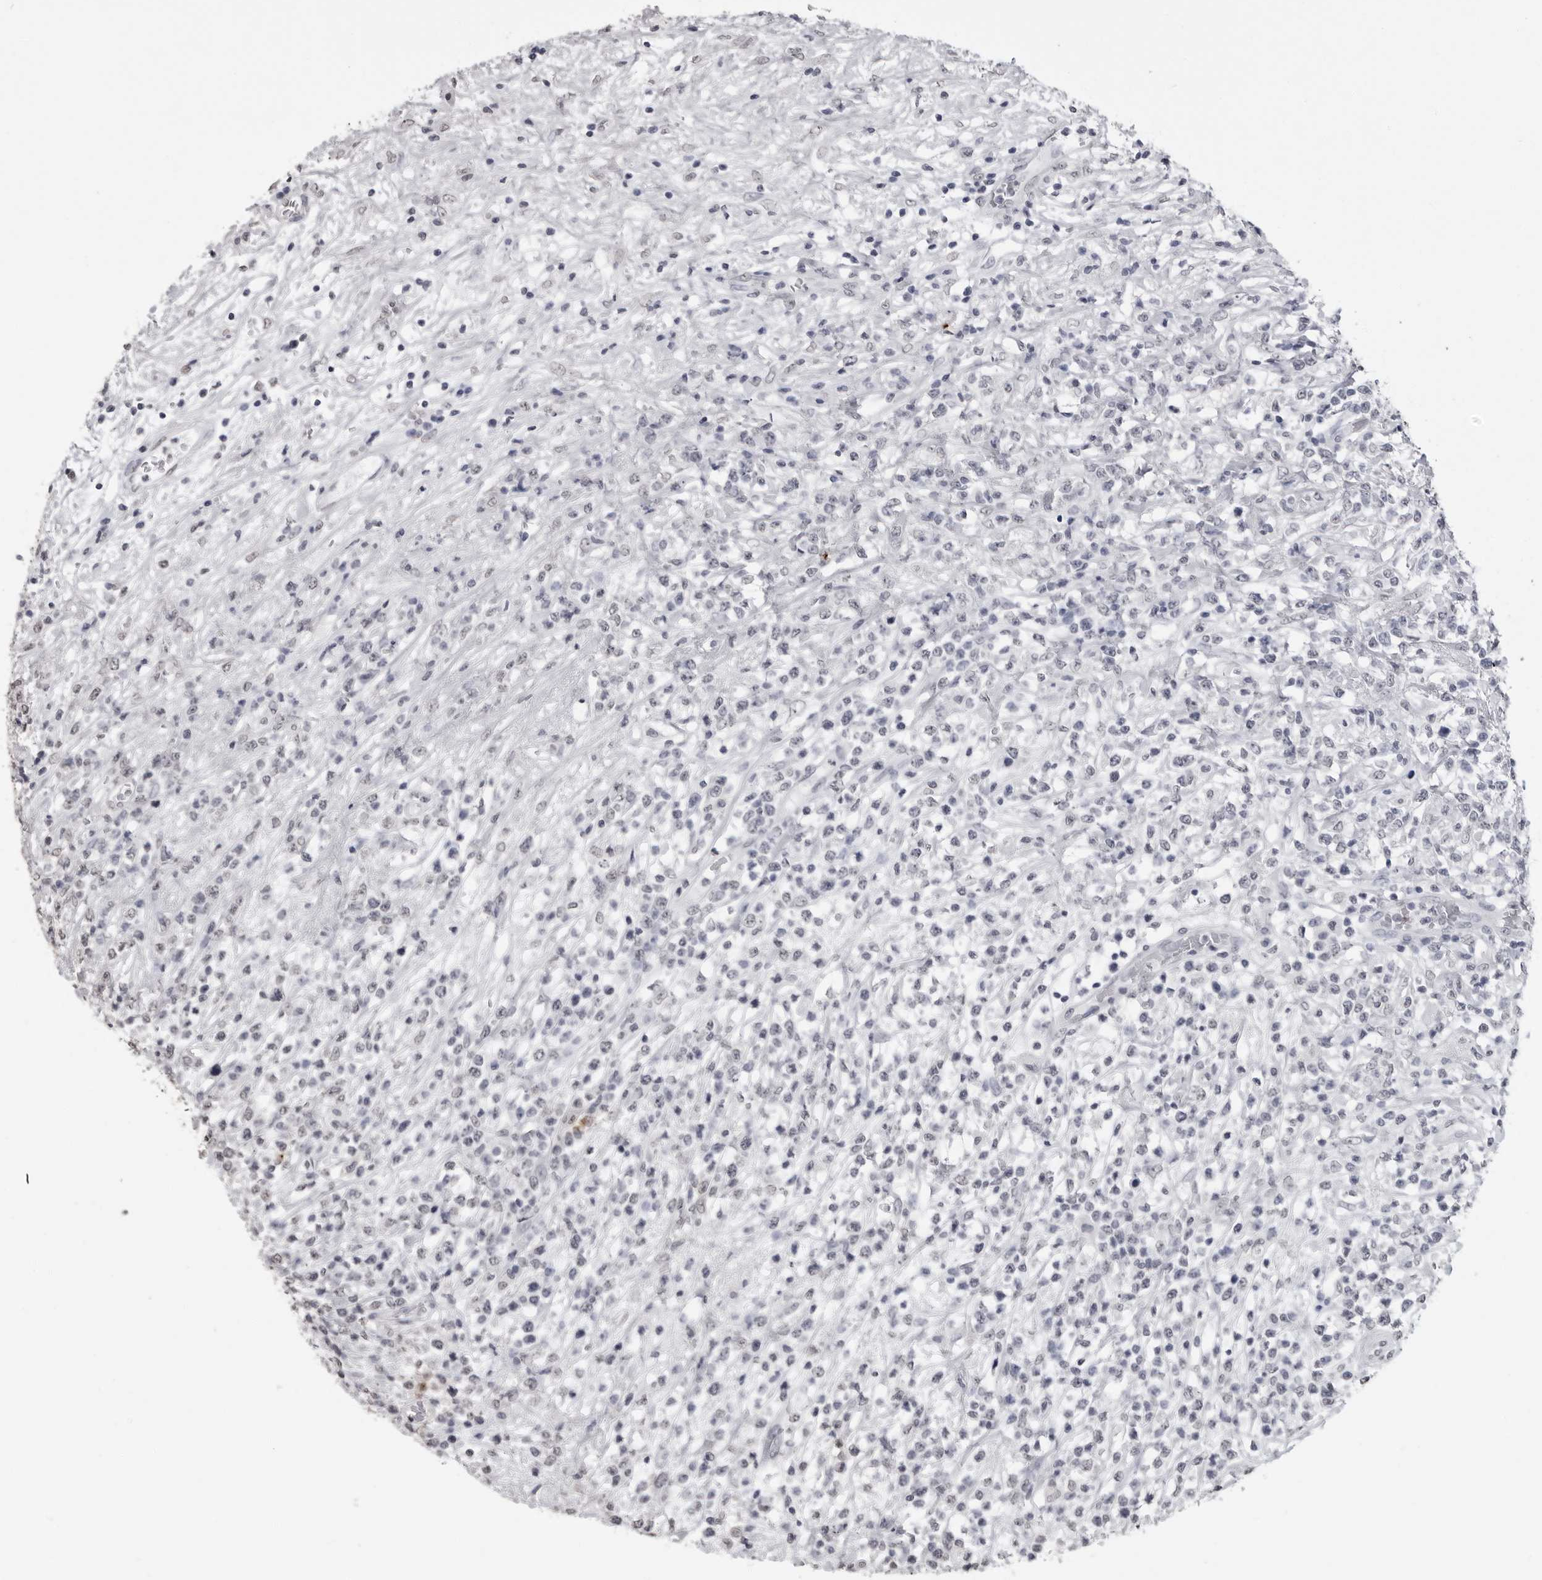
{"staining": {"intensity": "negative", "quantity": "none", "location": "none"}, "tissue": "lymphoma", "cell_type": "Tumor cells", "image_type": "cancer", "snomed": [{"axis": "morphology", "description": "Malignant lymphoma, non-Hodgkin's type, High grade"}, {"axis": "topography", "description": "Colon"}], "caption": "Immunohistochemical staining of malignant lymphoma, non-Hodgkin's type (high-grade) demonstrates no significant staining in tumor cells.", "gene": "HEPACAM", "patient": {"sex": "female", "age": 53}}